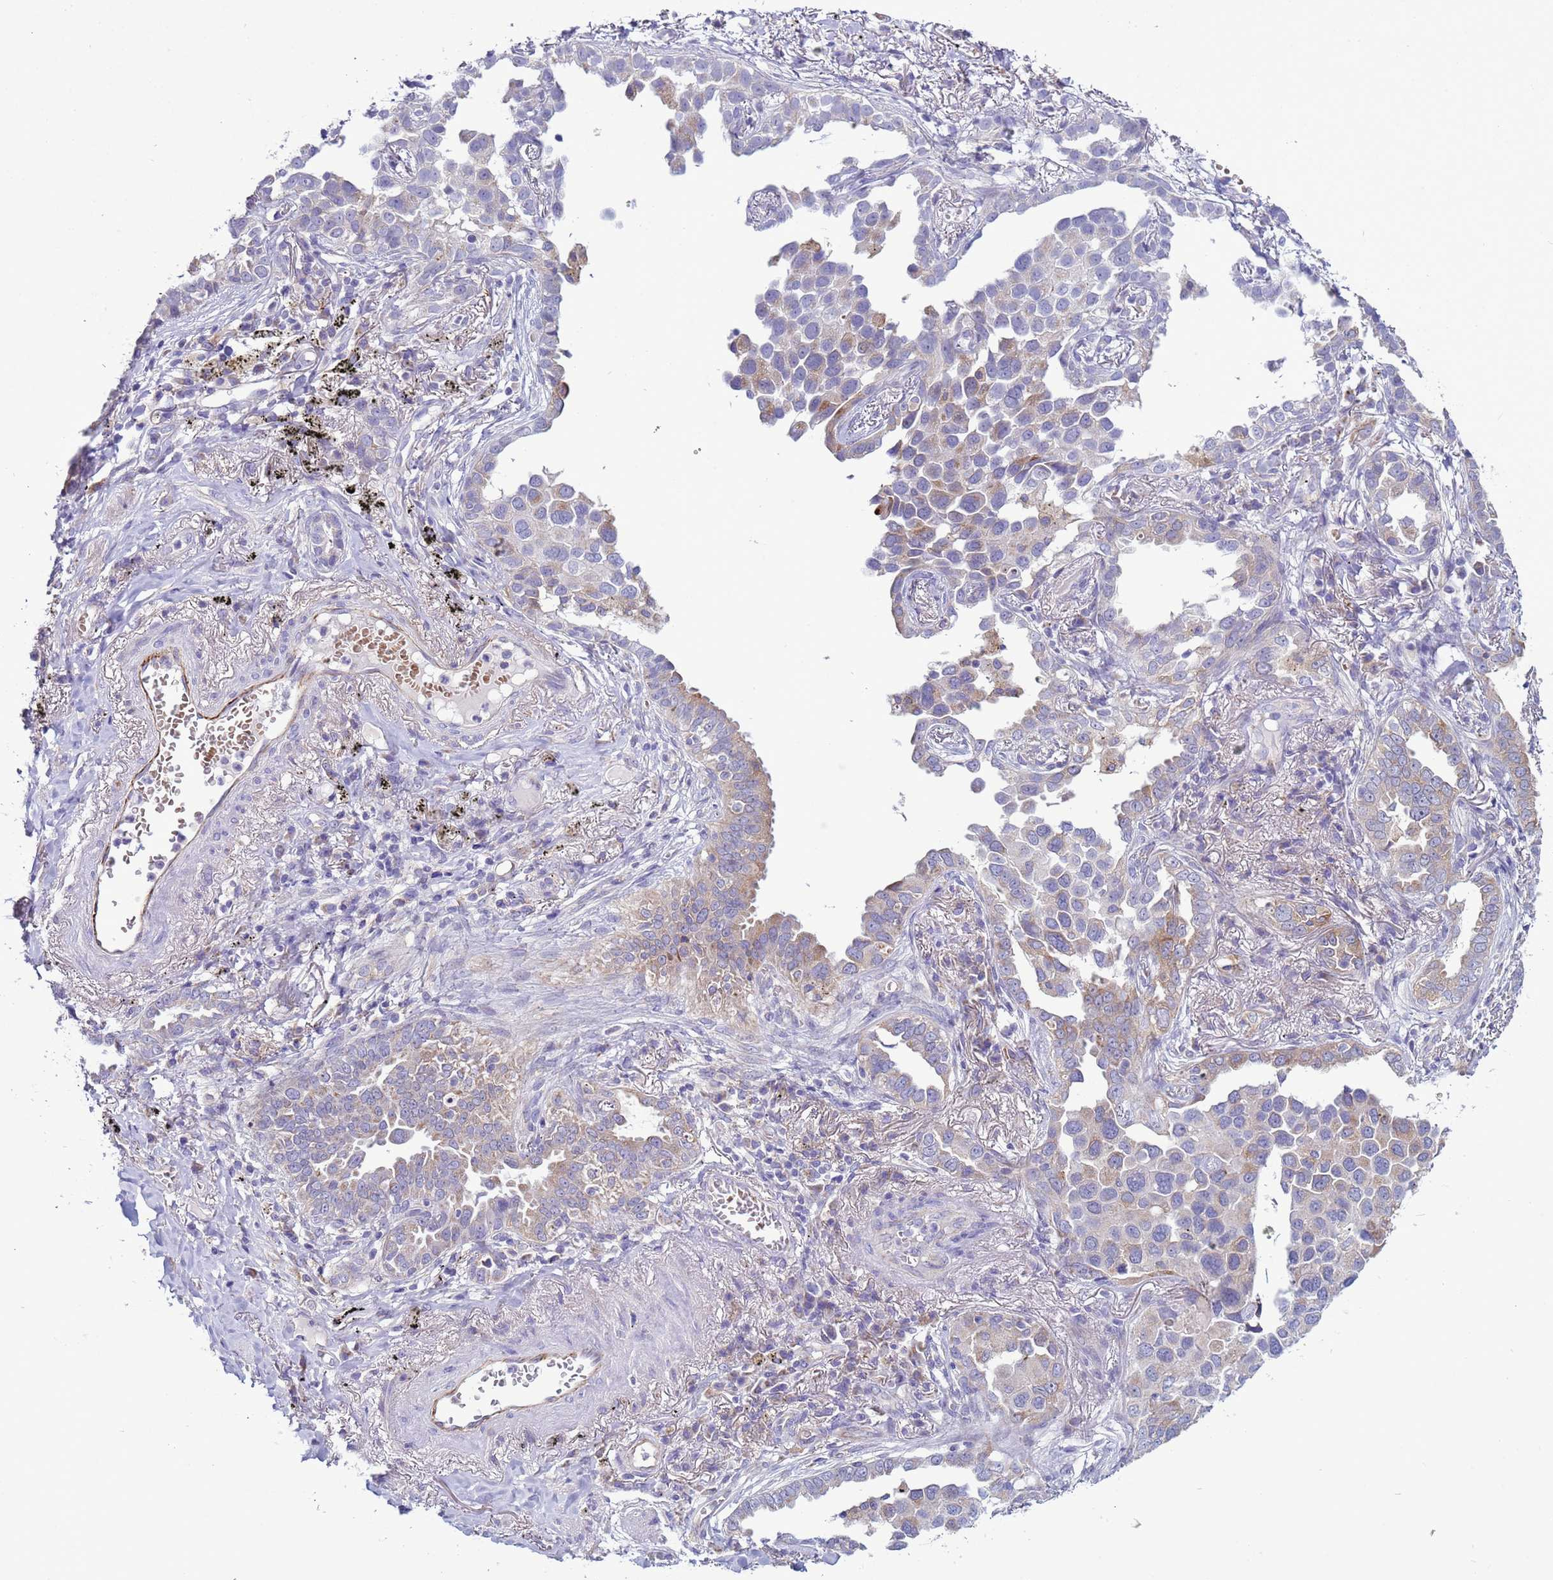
{"staining": {"intensity": "weak", "quantity": "<25%", "location": "cytoplasmic/membranous"}, "tissue": "lung cancer", "cell_type": "Tumor cells", "image_type": "cancer", "snomed": [{"axis": "morphology", "description": "Adenocarcinoma, NOS"}, {"axis": "topography", "description": "Lung"}], "caption": "High magnification brightfield microscopy of lung adenocarcinoma stained with DAB (brown) and counterstained with hematoxylin (blue): tumor cells show no significant positivity. The staining is performed using DAB brown chromogen with nuclei counter-stained in using hematoxylin.", "gene": "ABHD17B", "patient": {"sex": "male", "age": 67}}